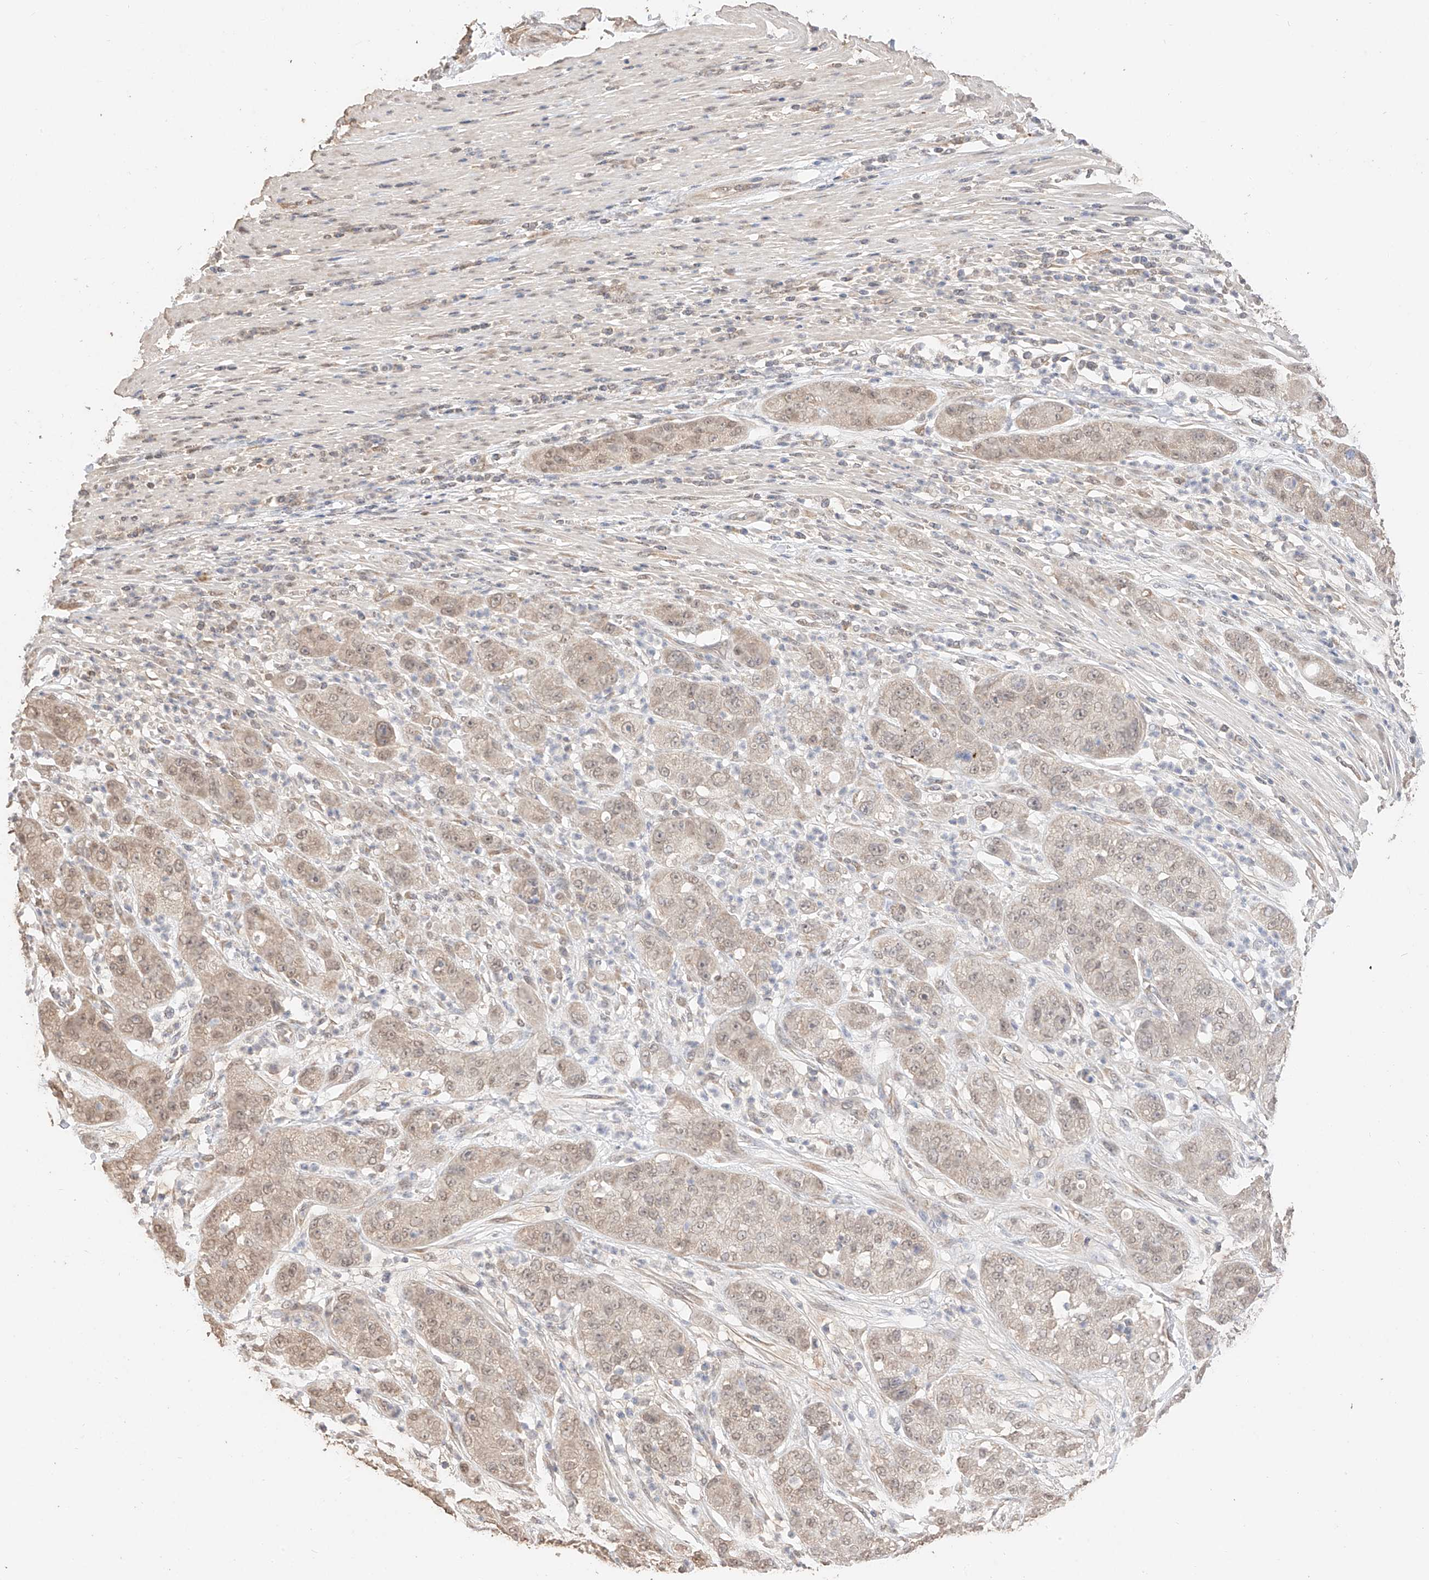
{"staining": {"intensity": "weak", "quantity": ">75%", "location": "cytoplasmic/membranous,nuclear"}, "tissue": "pancreatic cancer", "cell_type": "Tumor cells", "image_type": "cancer", "snomed": [{"axis": "morphology", "description": "Adenocarcinoma, NOS"}, {"axis": "topography", "description": "Pancreas"}], "caption": "Brown immunohistochemical staining in human pancreatic adenocarcinoma reveals weak cytoplasmic/membranous and nuclear expression in approximately >75% of tumor cells. (DAB (3,3'-diaminobenzidine) IHC, brown staining for protein, blue staining for nuclei).", "gene": "IL22RA2", "patient": {"sex": "female", "age": 78}}